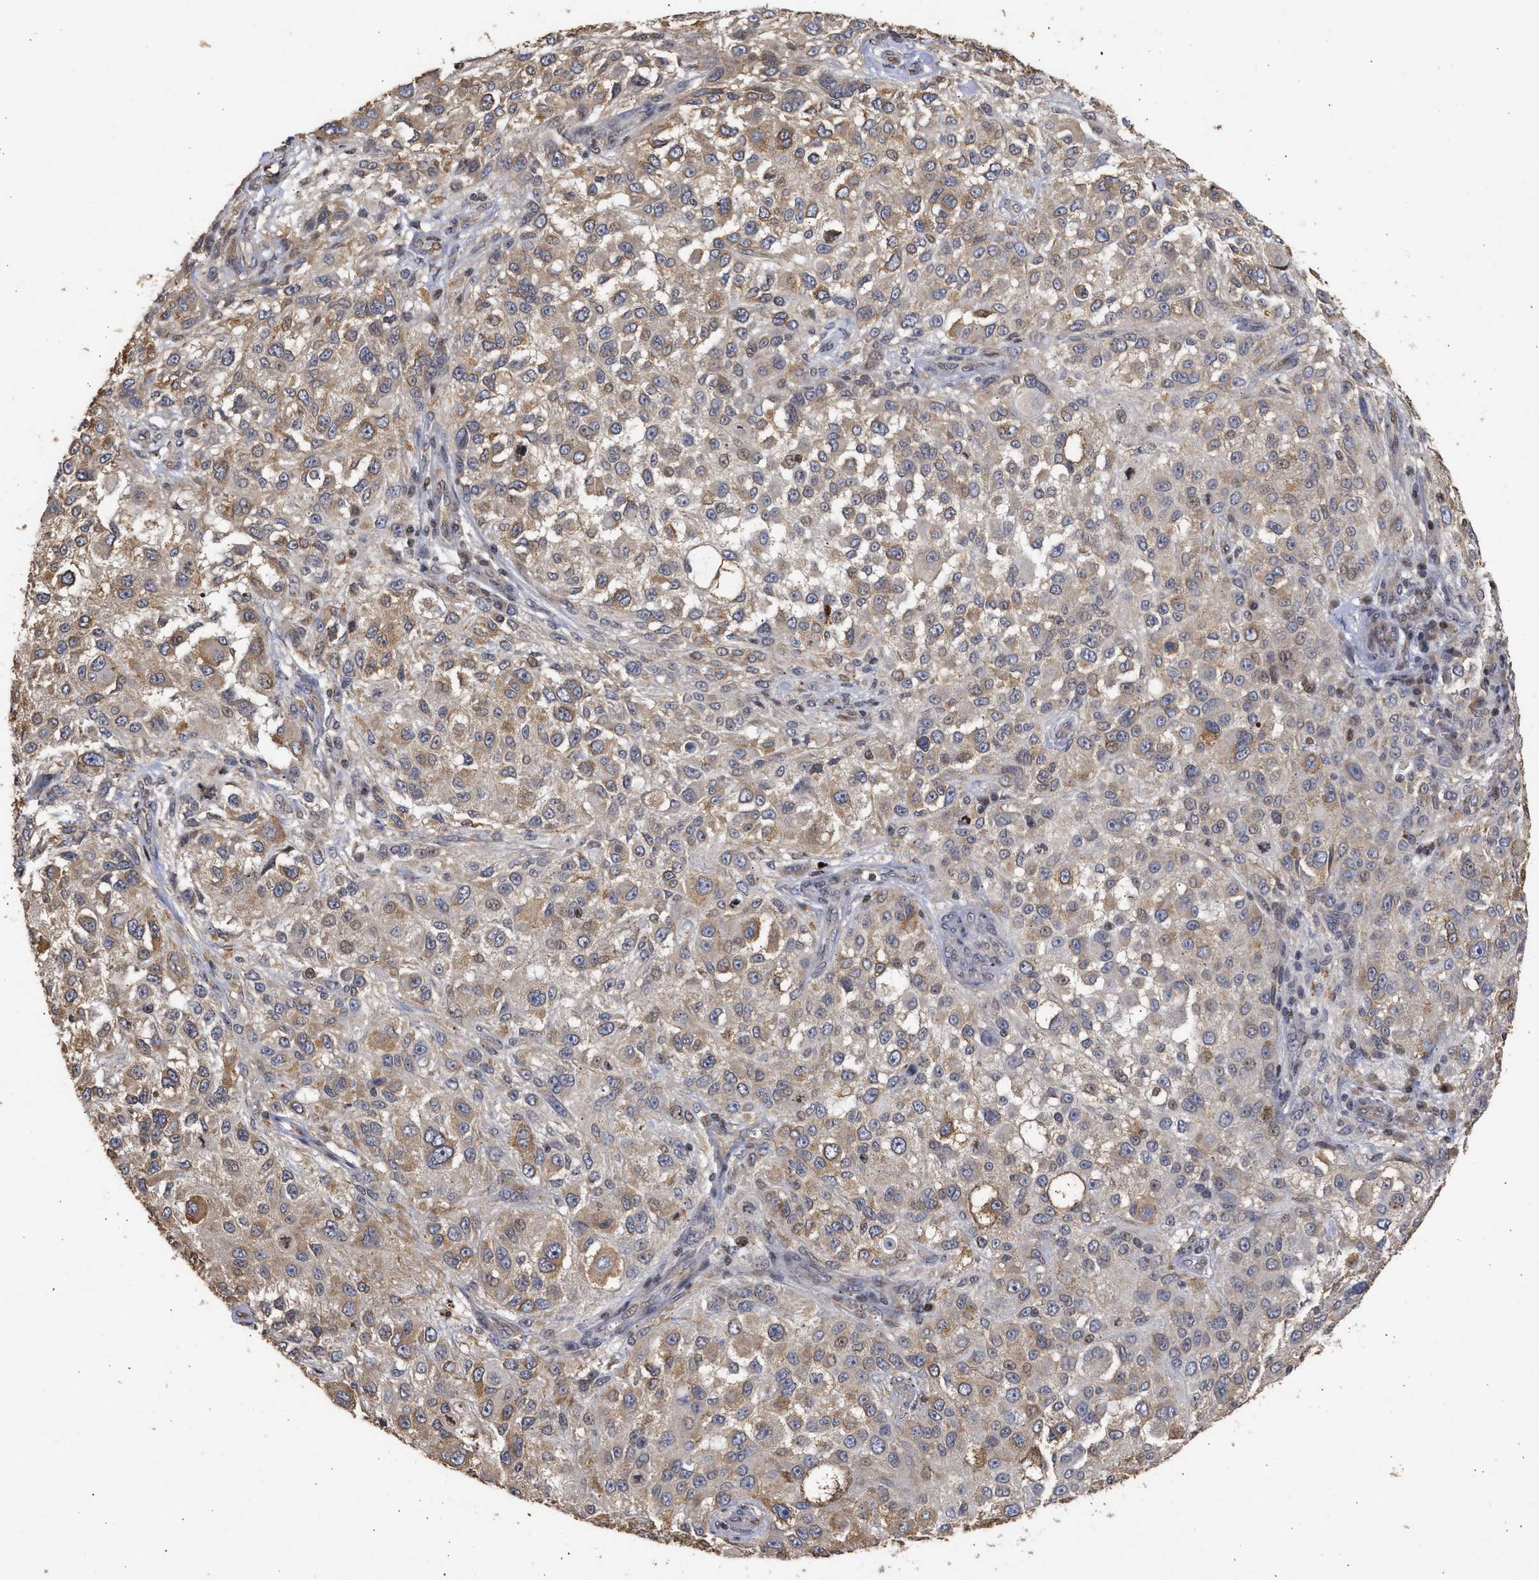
{"staining": {"intensity": "weak", "quantity": "25%-75%", "location": "cytoplasmic/membranous"}, "tissue": "melanoma", "cell_type": "Tumor cells", "image_type": "cancer", "snomed": [{"axis": "morphology", "description": "Necrosis, NOS"}, {"axis": "morphology", "description": "Malignant melanoma, NOS"}, {"axis": "topography", "description": "Skin"}], "caption": "An image of malignant melanoma stained for a protein demonstrates weak cytoplasmic/membranous brown staining in tumor cells. (DAB (3,3'-diaminobenzidine) IHC, brown staining for protein, blue staining for nuclei).", "gene": "ENSG00000142539", "patient": {"sex": "female", "age": 87}}